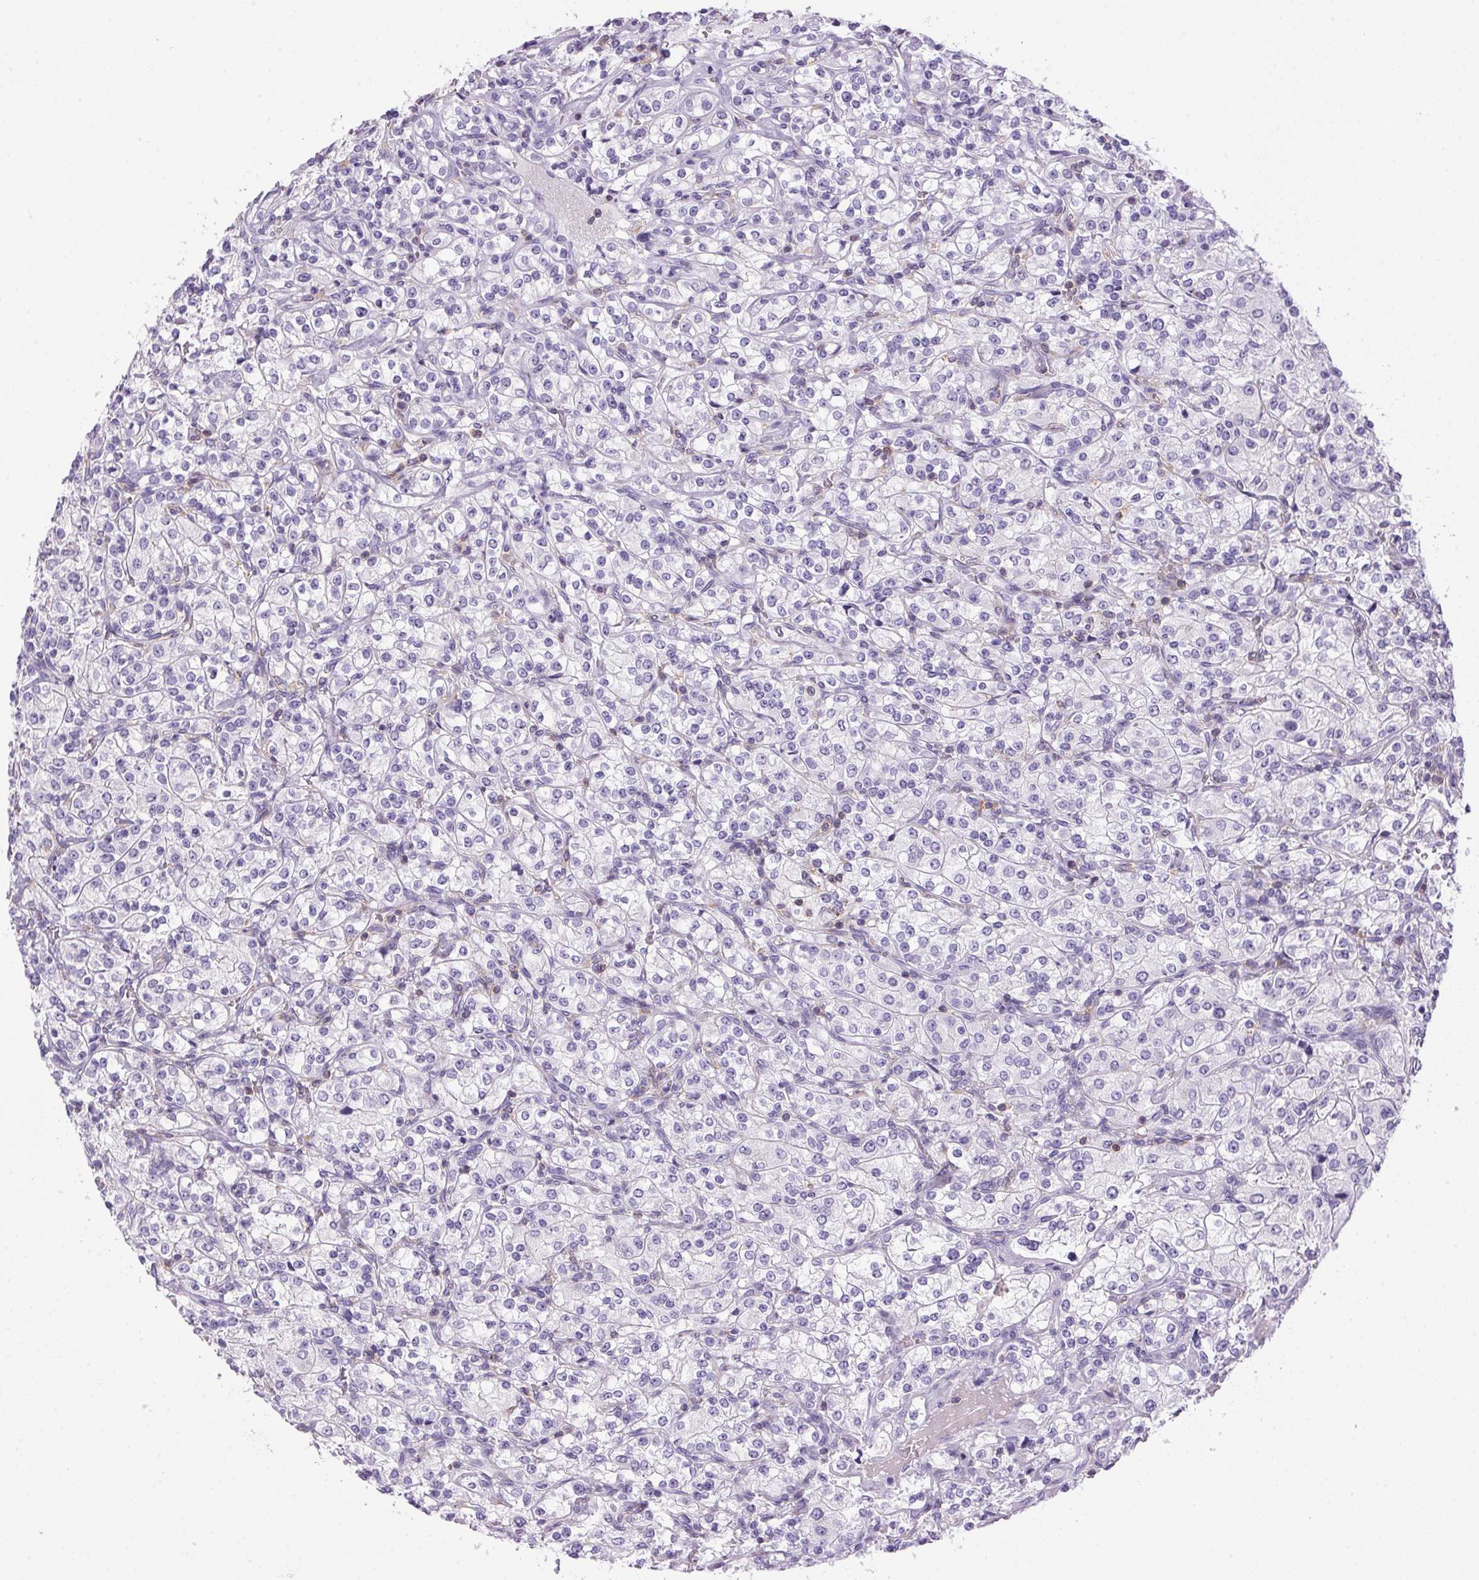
{"staining": {"intensity": "negative", "quantity": "none", "location": "none"}, "tissue": "renal cancer", "cell_type": "Tumor cells", "image_type": "cancer", "snomed": [{"axis": "morphology", "description": "Adenocarcinoma, NOS"}, {"axis": "topography", "description": "Kidney"}], "caption": "The IHC histopathology image has no significant staining in tumor cells of renal cancer tissue.", "gene": "S100A2", "patient": {"sex": "male", "age": 77}}